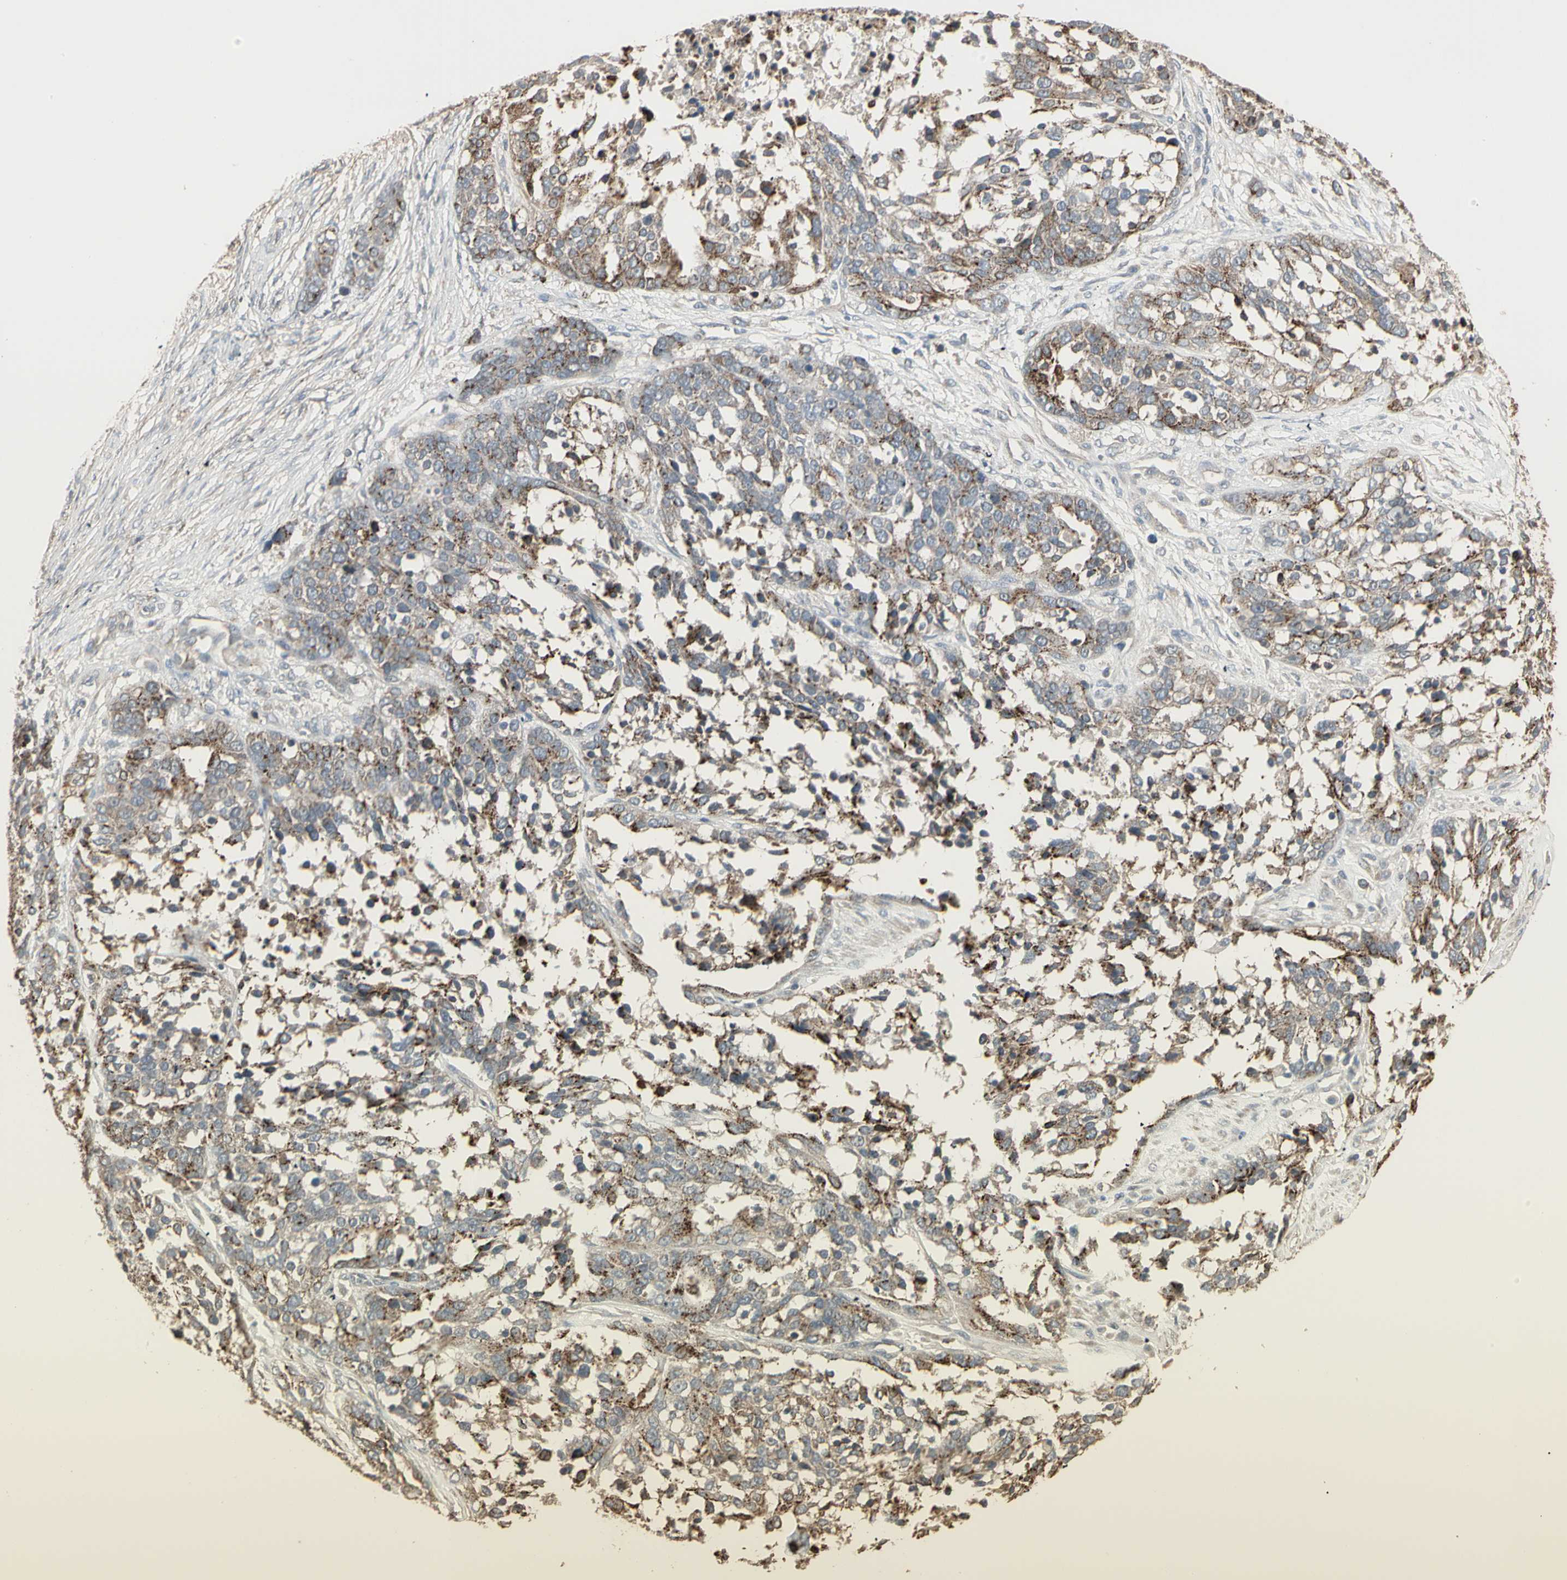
{"staining": {"intensity": "moderate", "quantity": "25%-75%", "location": "cytoplasmic/membranous"}, "tissue": "ovarian cancer", "cell_type": "Tumor cells", "image_type": "cancer", "snomed": [{"axis": "morphology", "description": "Cystadenocarcinoma, serous, NOS"}, {"axis": "topography", "description": "Ovary"}], "caption": "There is medium levels of moderate cytoplasmic/membranous positivity in tumor cells of ovarian cancer, as demonstrated by immunohistochemical staining (brown color).", "gene": "GALNT3", "patient": {"sex": "female", "age": 44}}